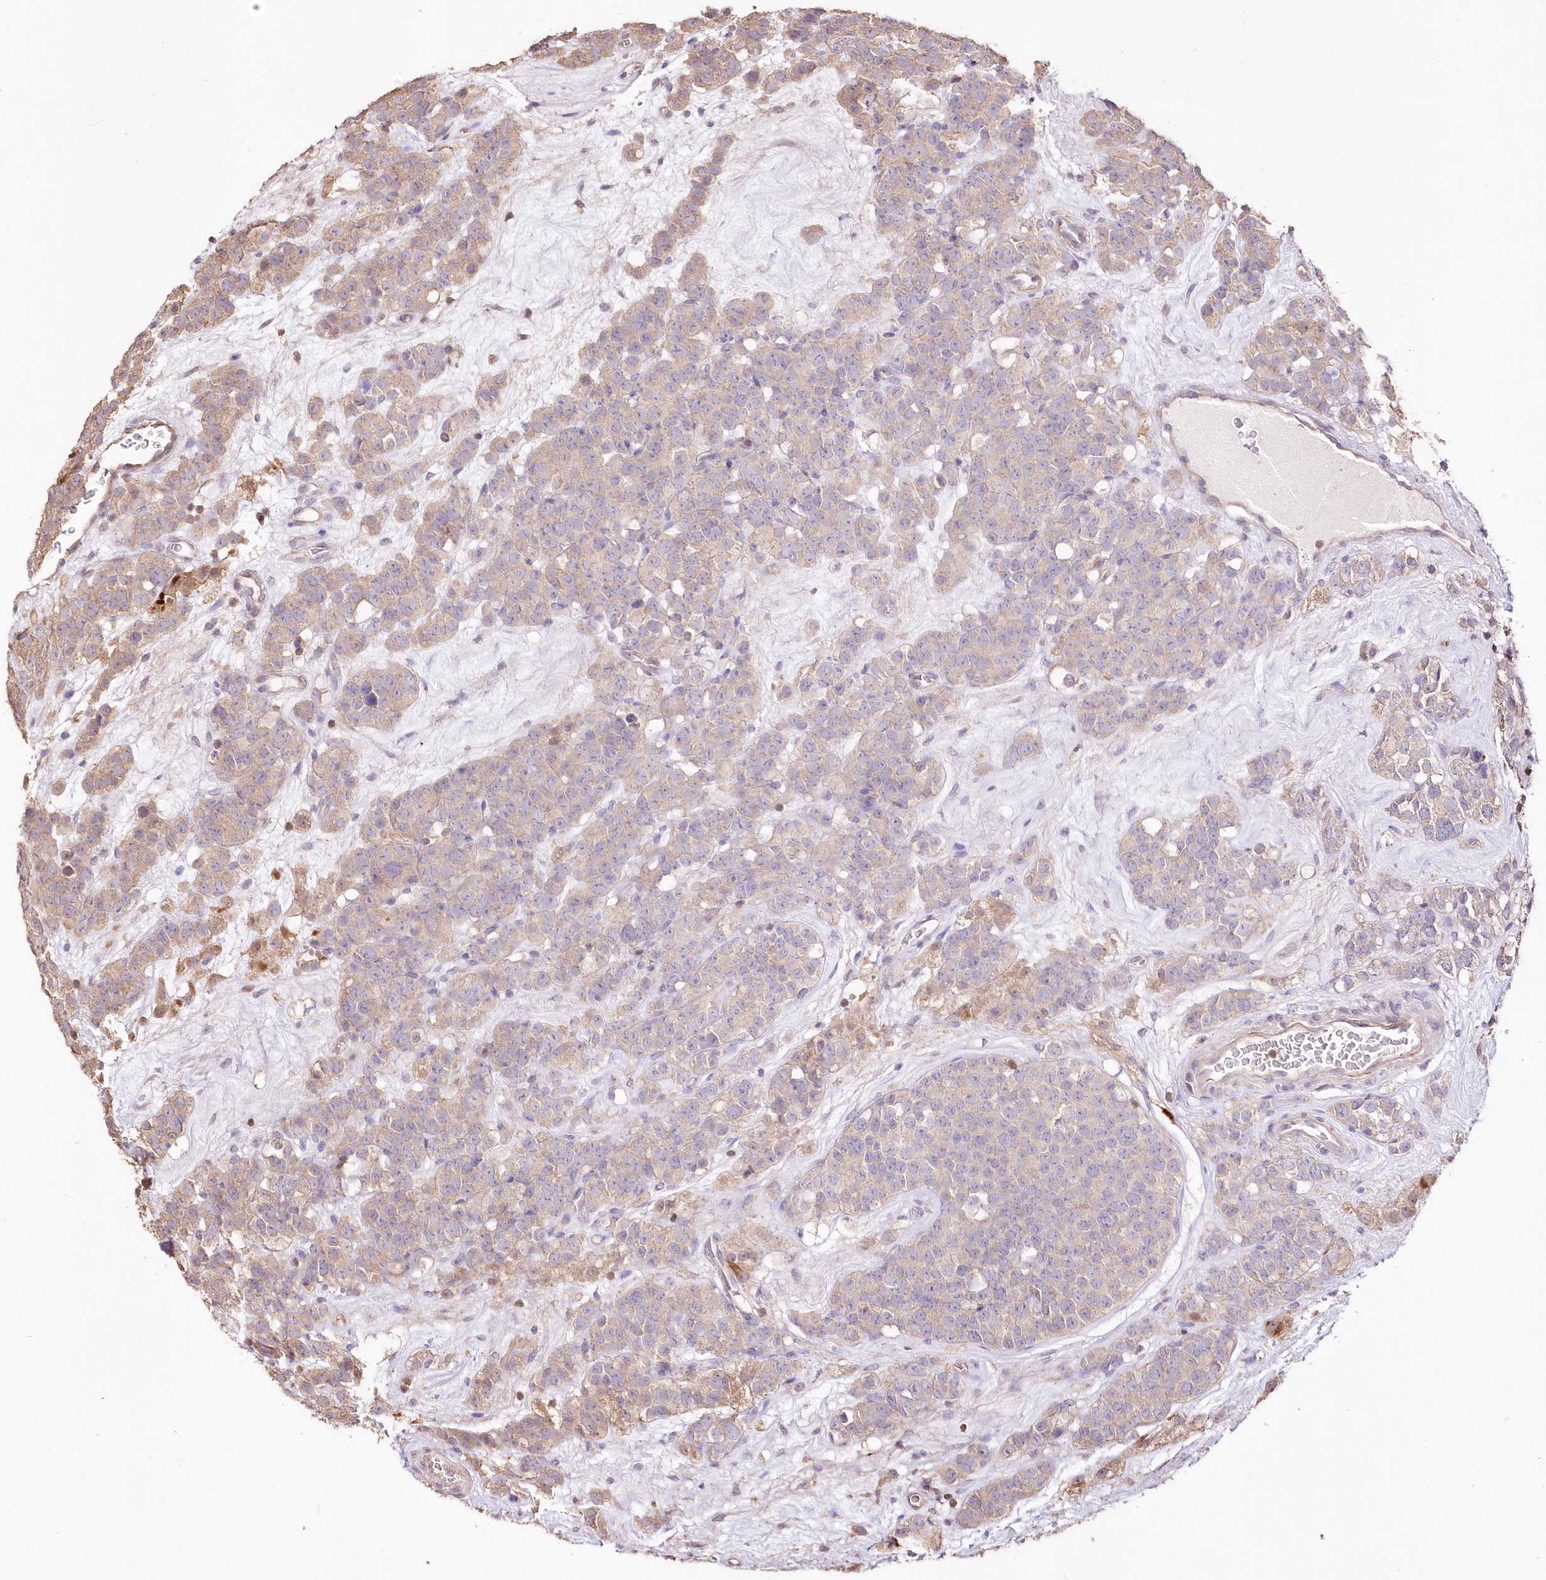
{"staining": {"intensity": "weak", "quantity": "<25%", "location": "cytoplasmic/membranous"}, "tissue": "testis cancer", "cell_type": "Tumor cells", "image_type": "cancer", "snomed": [{"axis": "morphology", "description": "Seminoma, NOS"}, {"axis": "topography", "description": "Testis"}], "caption": "The photomicrograph displays no staining of tumor cells in testis cancer.", "gene": "STK17B", "patient": {"sex": "male", "age": 71}}